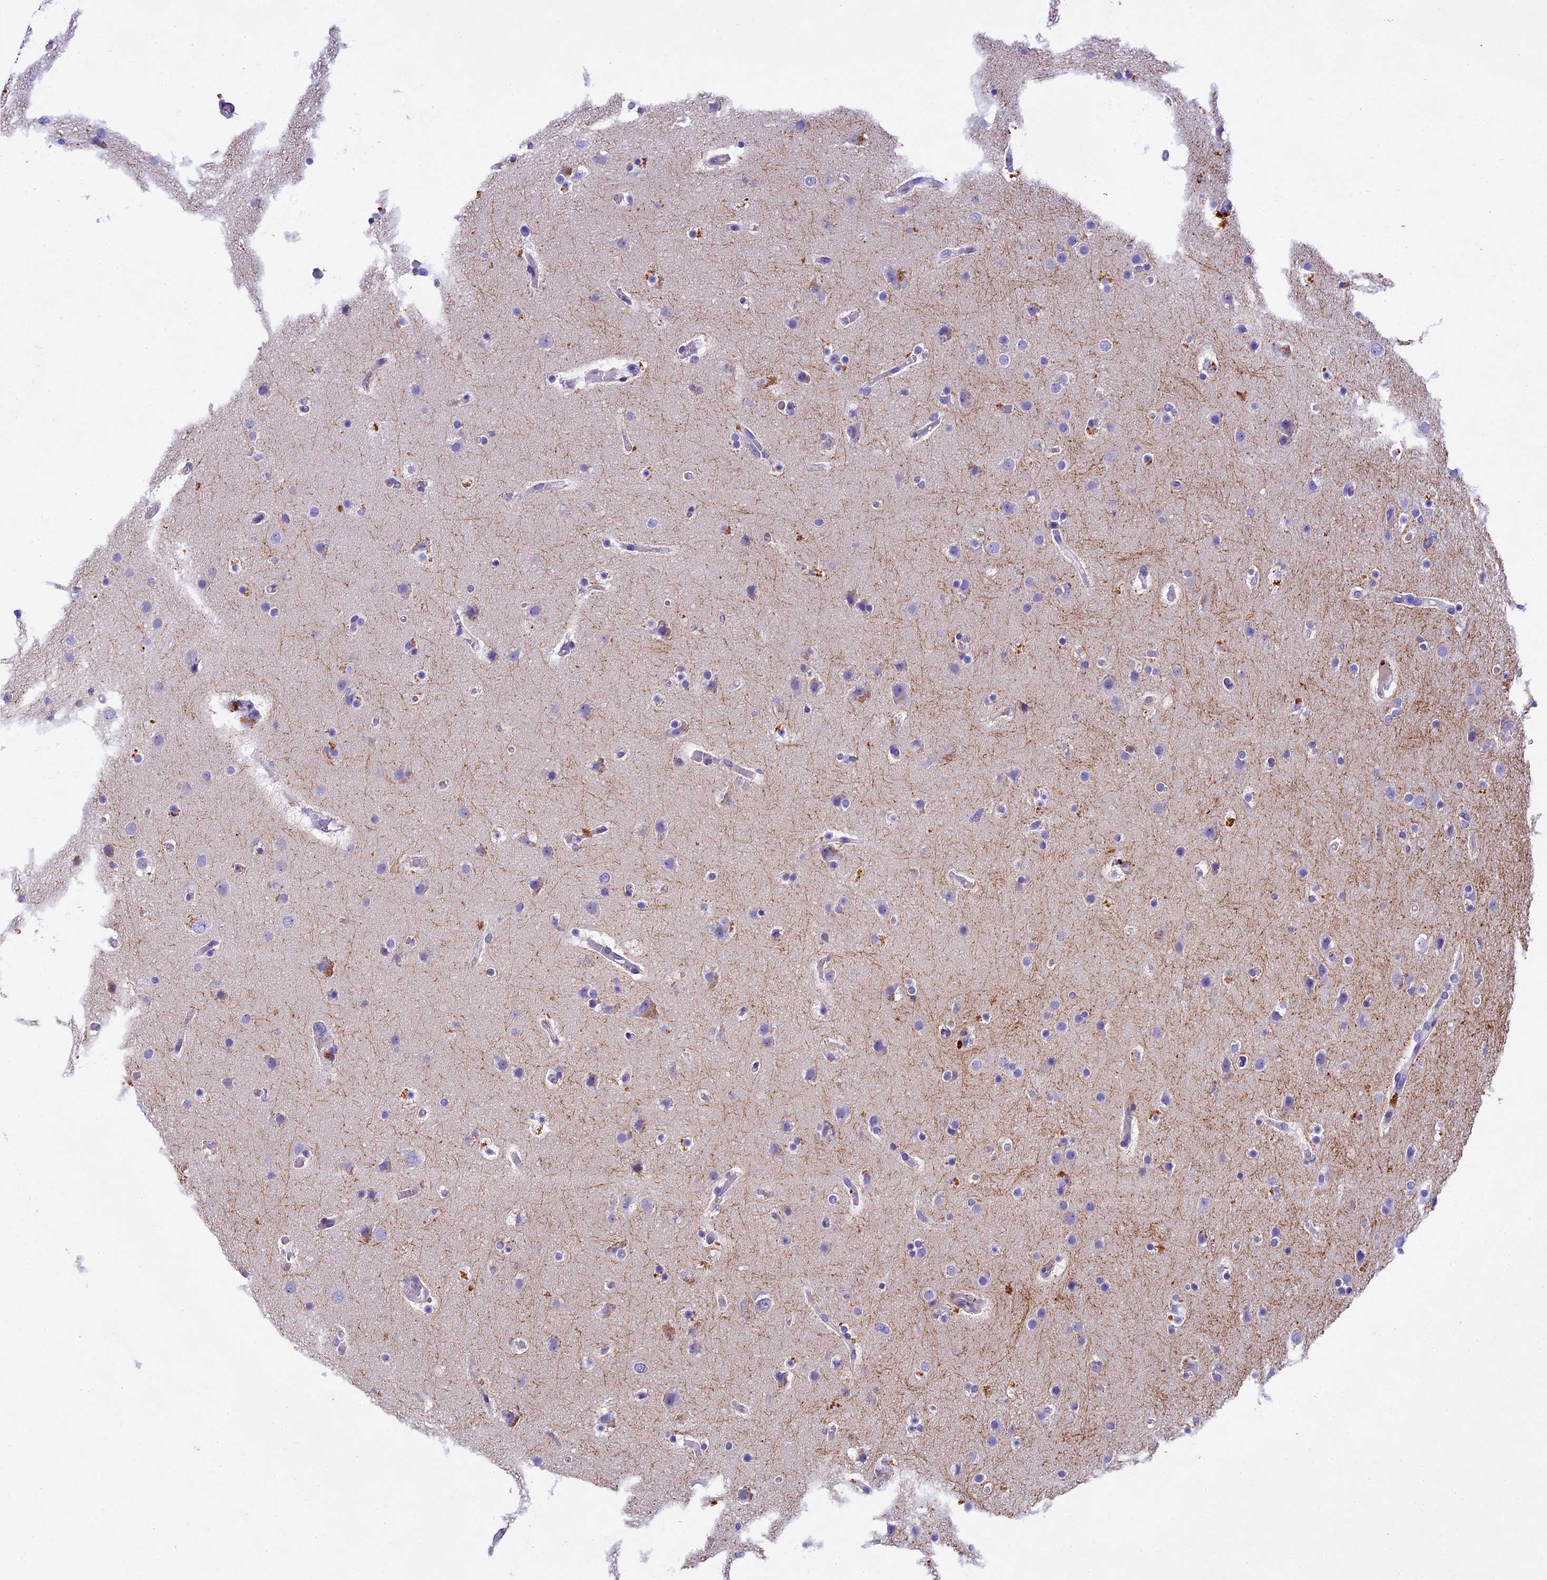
{"staining": {"intensity": "negative", "quantity": "none", "location": "none"}, "tissue": "glioma", "cell_type": "Tumor cells", "image_type": "cancer", "snomed": [{"axis": "morphology", "description": "Glioma, malignant, High grade"}, {"axis": "topography", "description": "Cerebral cortex"}], "caption": "Glioma was stained to show a protein in brown. There is no significant positivity in tumor cells.", "gene": "TGDS", "patient": {"sex": "female", "age": 36}}